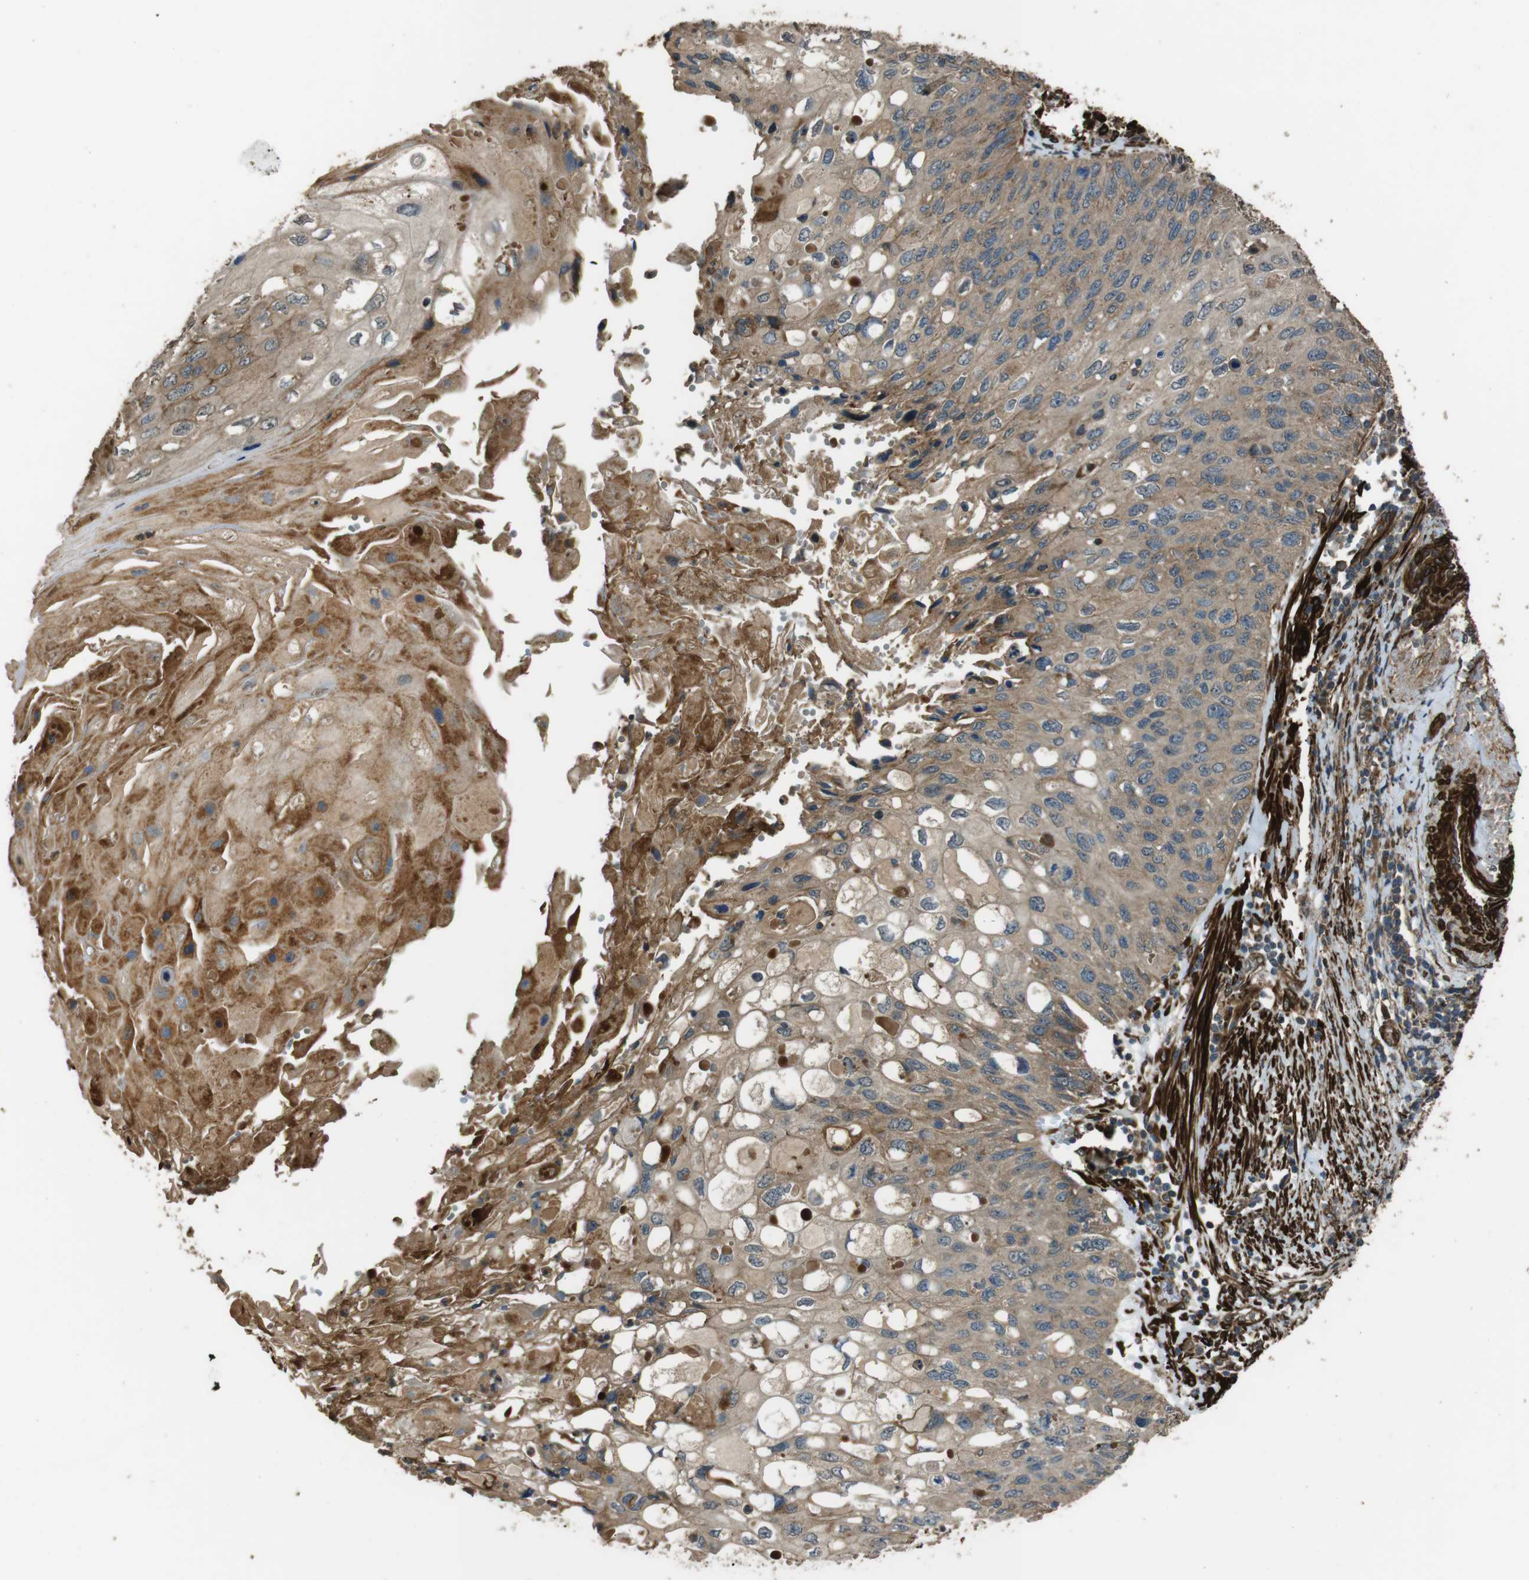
{"staining": {"intensity": "weak", "quantity": ">75%", "location": "cytoplasmic/membranous"}, "tissue": "cervical cancer", "cell_type": "Tumor cells", "image_type": "cancer", "snomed": [{"axis": "morphology", "description": "Squamous cell carcinoma, NOS"}, {"axis": "topography", "description": "Cervix"}], "caption": "Human squamous cell carcinoma (cervical) stained with a protein marker demonstrates weak staining in tumor cells.", "gene": "MSRB3", "patient": {"sex": "female", "age": 70}}